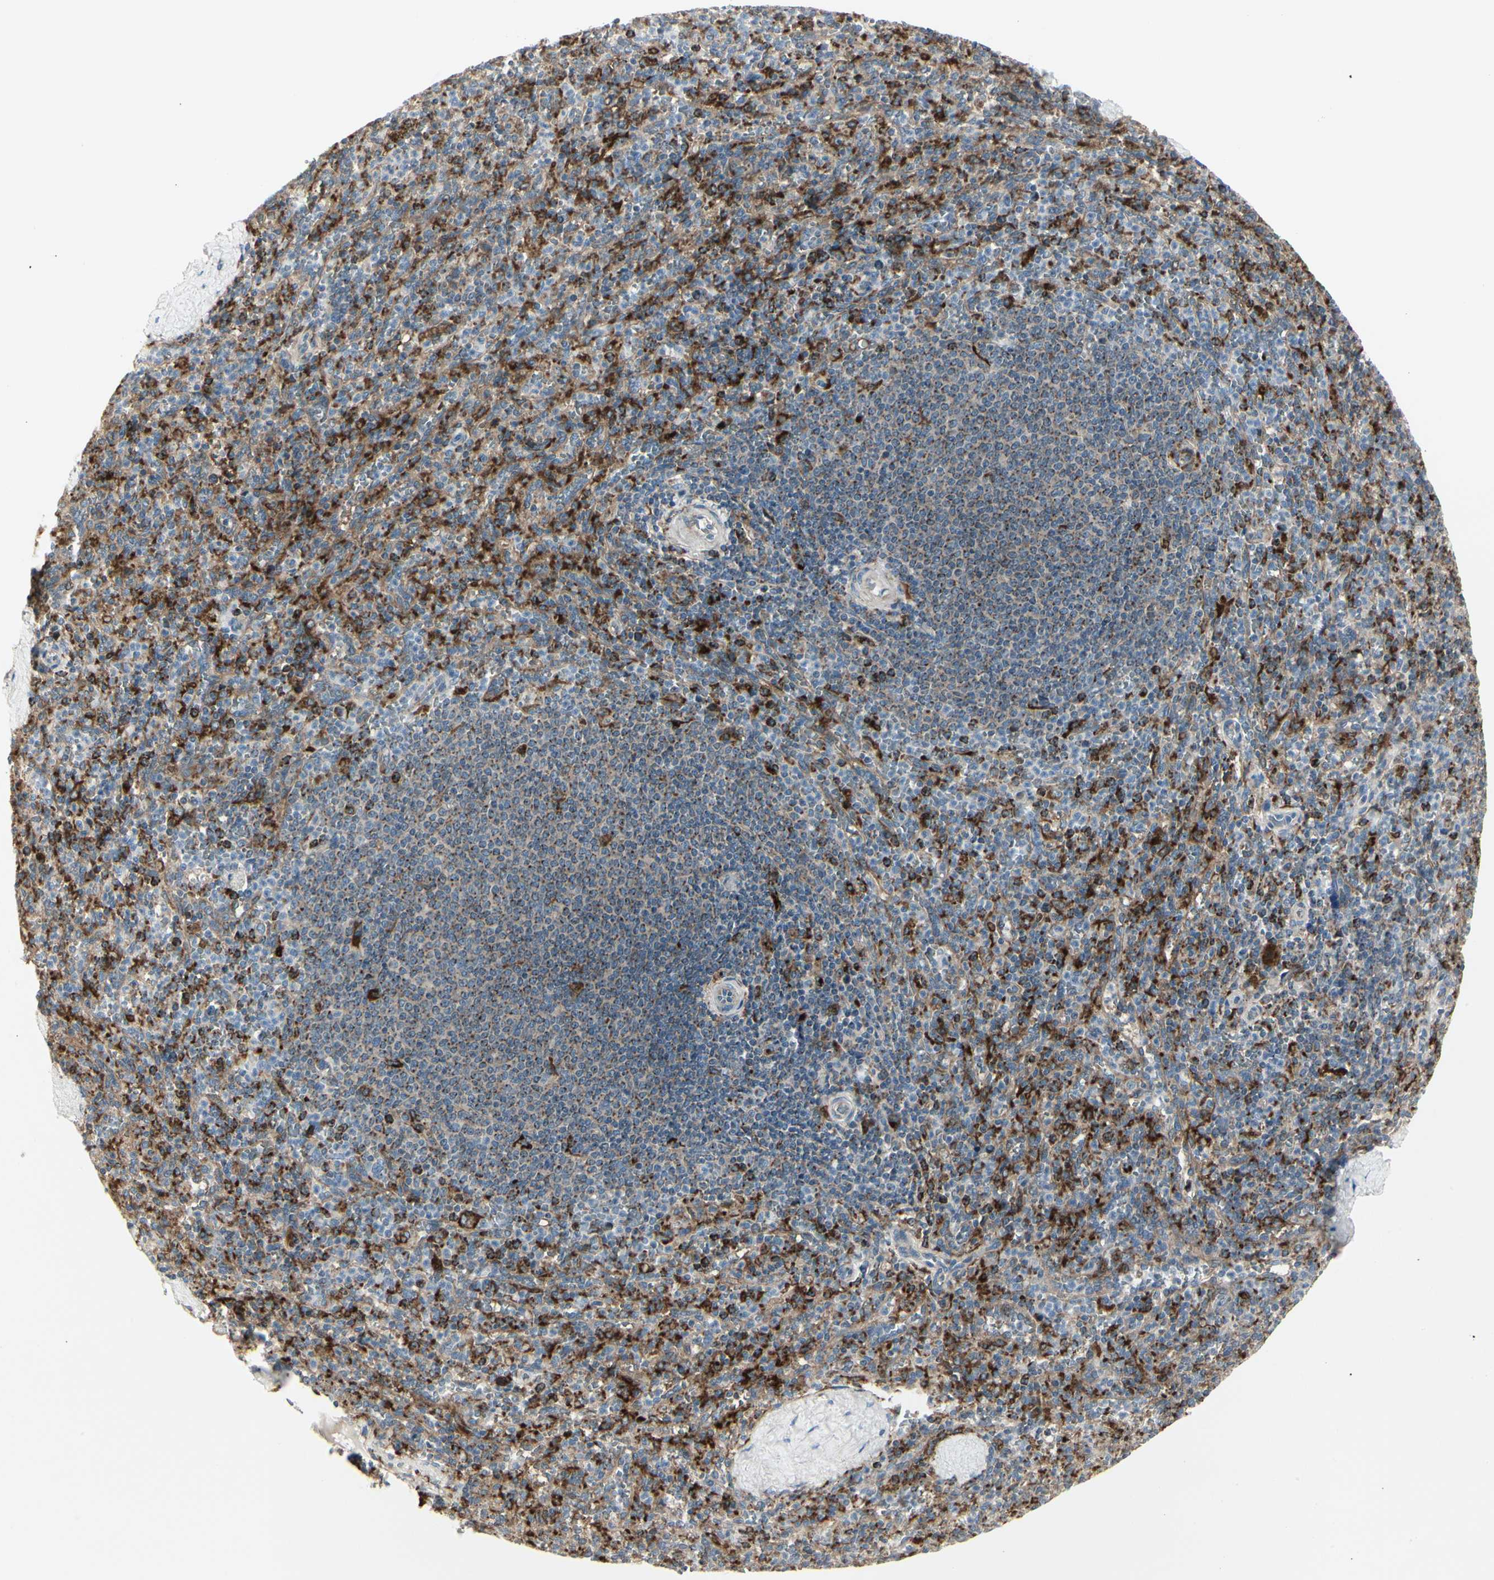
{"staining": {"intensity": "strong", "quantity": "<25%", "location": "cytoplasmic/membranous"}, "tissue": "spleen", "cell_type": "Cells in red pulp", "image_type": "normal", "snomed": [{"axis": "morphology", "description": "Normal tissue, NOS"}, {"axis": "topography", "description": "Spleen"}], "caption": "This histopathology image shows IHC staining of unremarkable spleen, with medium strong cytoplasmic/membranous expression in approximately <25% of cells in red pulp.", "gene": "ATP6V1B2", "patient": {"sex": "male", "age": 36}}